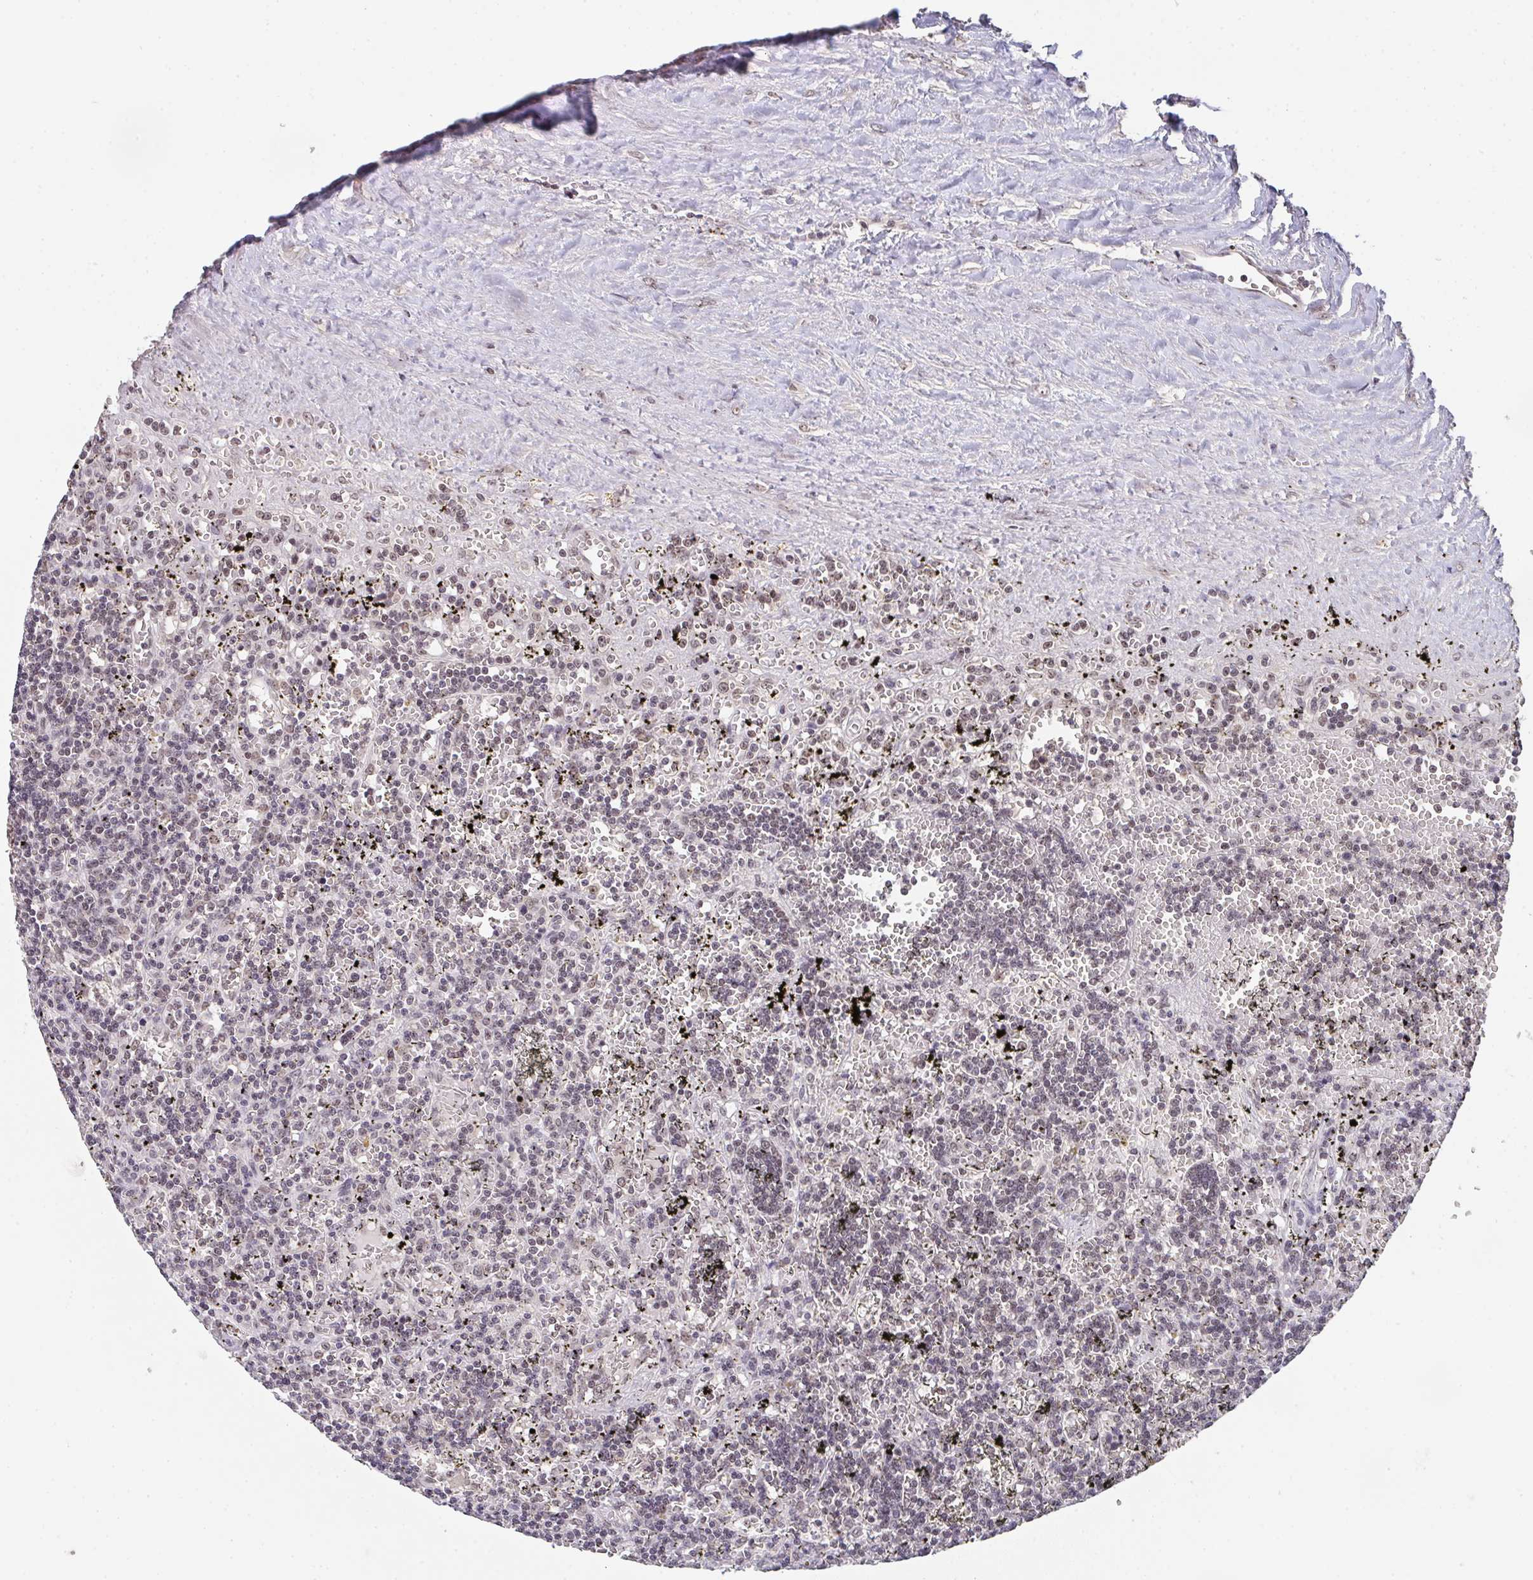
{"staining": {"intensity": "weak", "quantity": "25%-75%", "location": "nuclear"}, "tissue": "lymphoma", "cell_type": "Tumor cells", "image_type": "cancer", "snomed": [{"axis": "morphology", "description": "Malignant lymphoma, non-Hodgkin's type, Low grade"}, {"axis": "topography", "description": "Spleen"}], "caption": "Tumor cells show low levels of weak nuclear expression in about 25%-75% of cells in malignant lymphoma, non-Hodgkin's type (low-grade). (DAB (3,3'-diaminobenzidine) IHC with brightfield microscopy, high magnification).", "gene": "DKC1", "patient": {"sex": "male", "age": 60}}